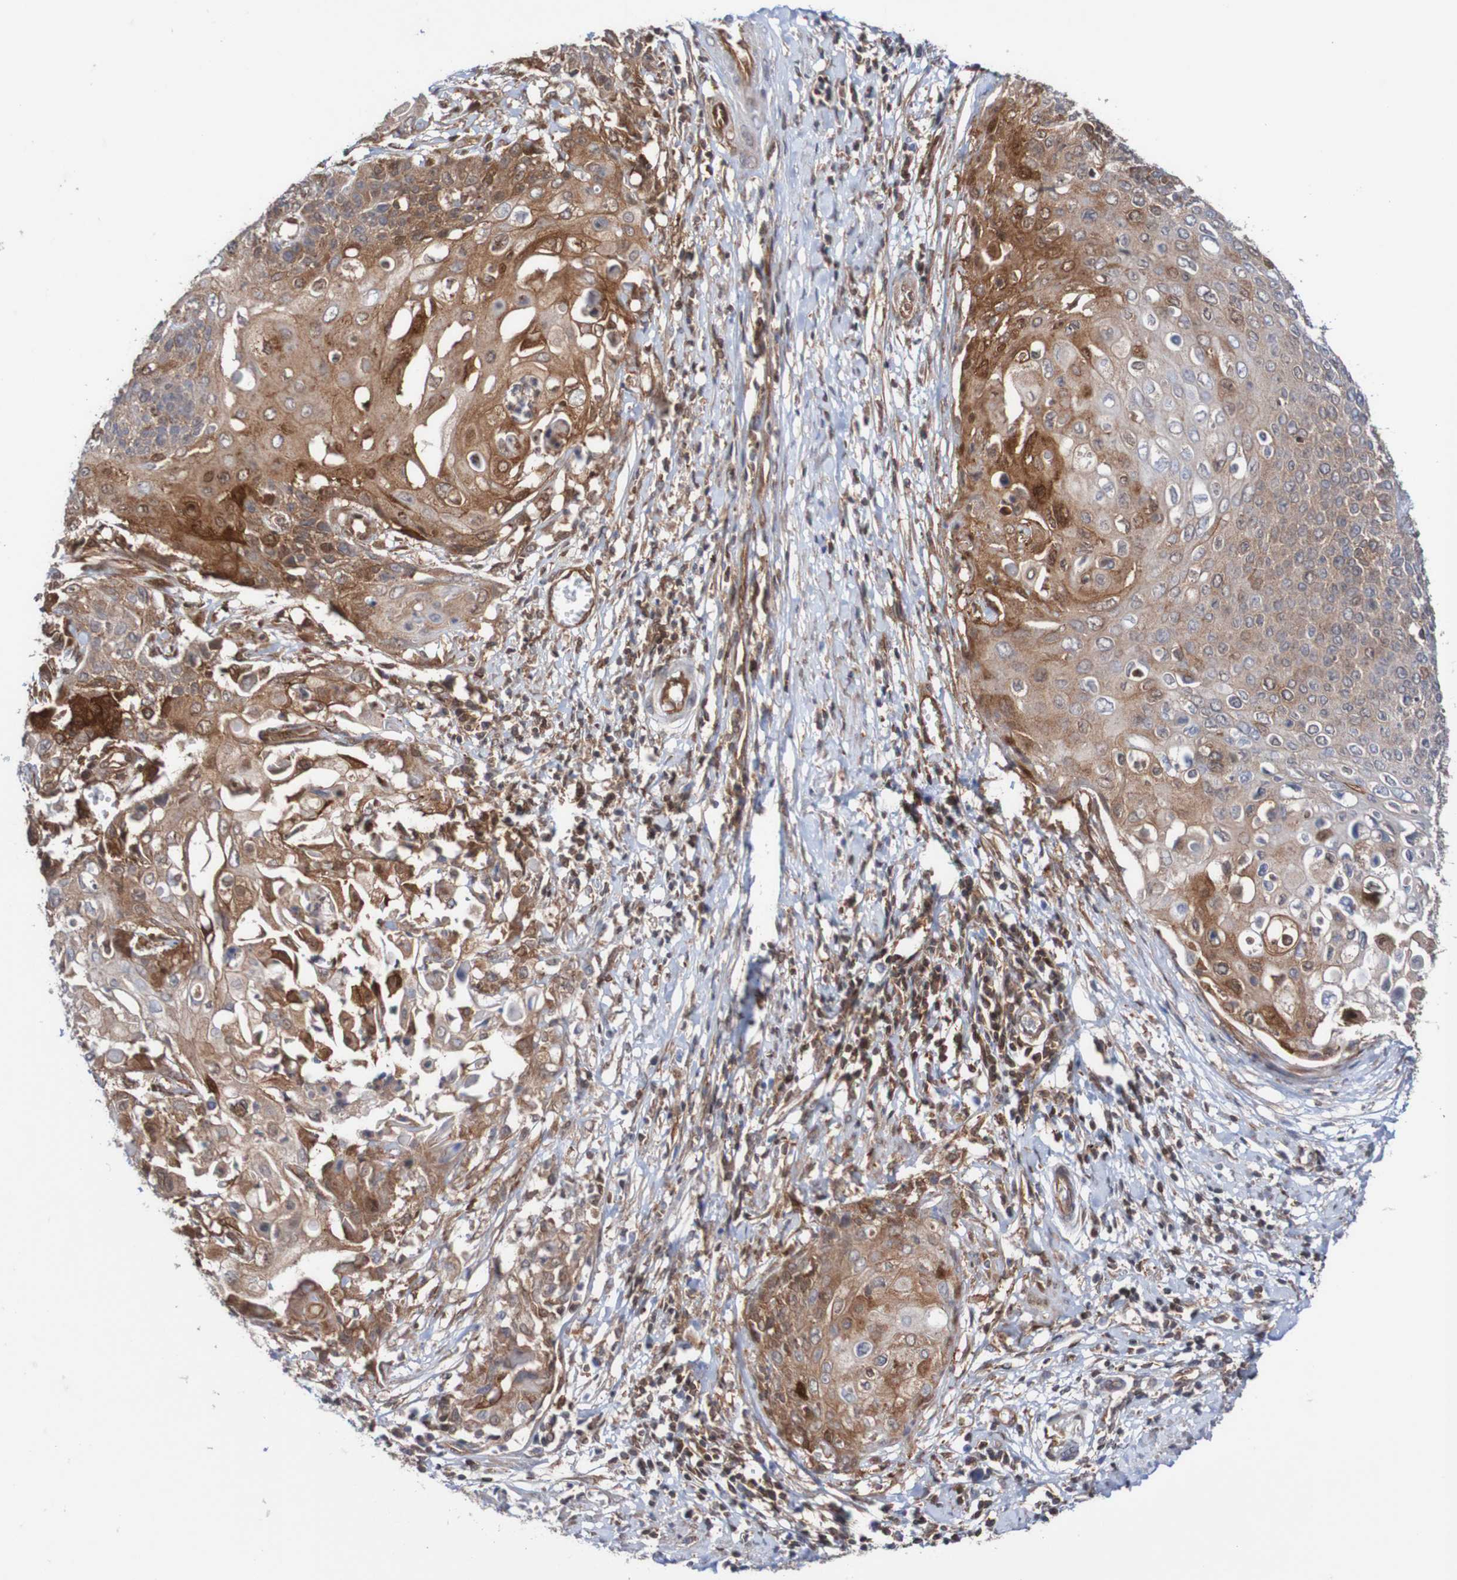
{"staining": {"intensity": "moderate", "quantity": "25%-75%", "location": "cytoplasmic/membranous"}, "tissue": "cervical cancer", "cell_type": "Tumor cells", "image_type": "cancer", "snomed": [{"axis": "morphology", "description": "Squamous cell carcinoma, NOS"}, {"axis": "topography", "description": "Cervix"}], "caption": "This micrograph exhibits IHC staining of cervical cancer, with medium moderate cytoplasmic/membranous staining in approximately 25%-75% of tumor cells.", "gene": "RIGI", "patient": {"sex": "female", "age": 39}}